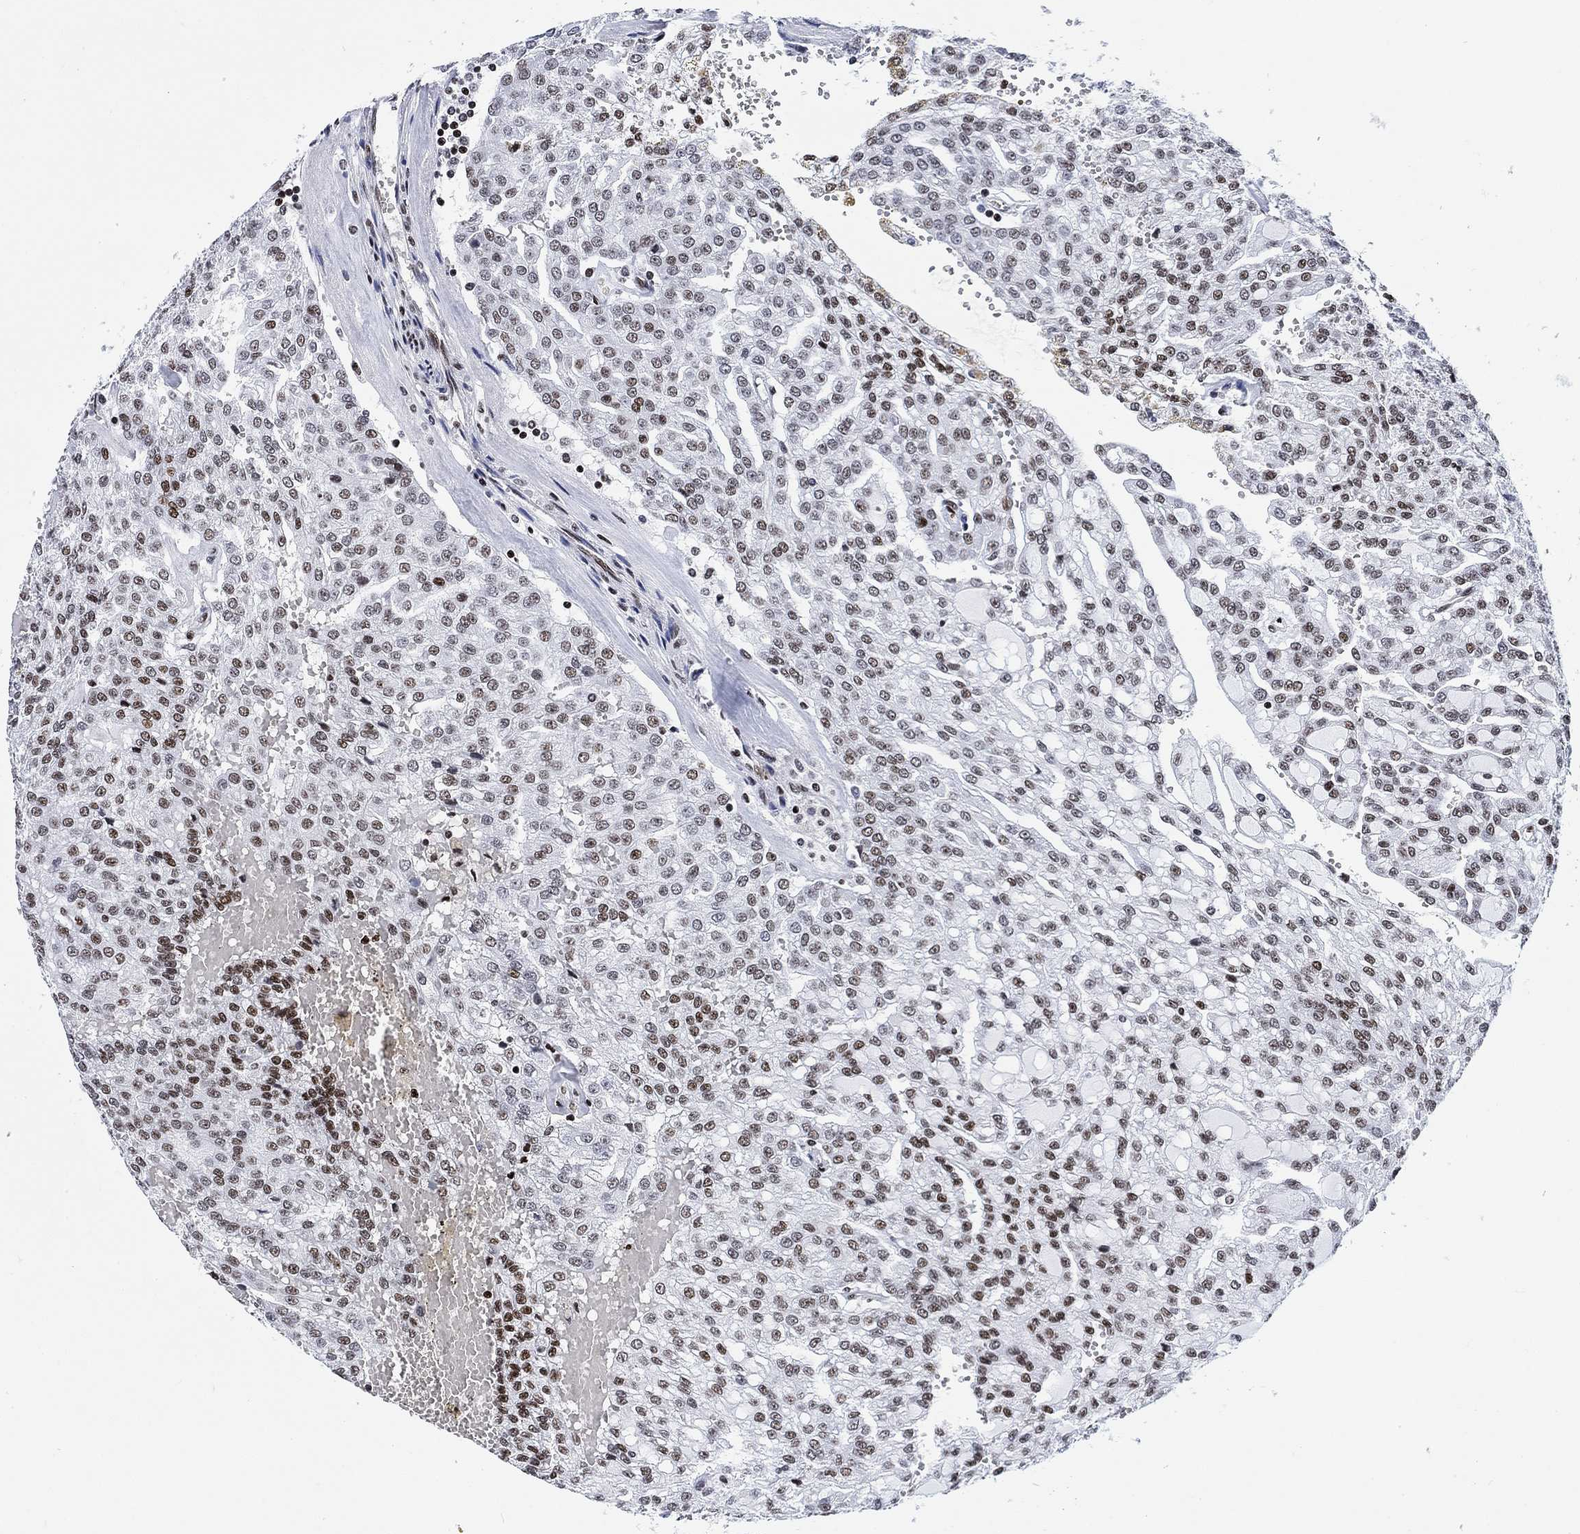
{"staining": {"intensity": "moderate", "quantity": ">75%", "location": "nuclear"}, "tissue": "renal cancer", "cell_type": "Tumor cells", "image_type": "cancer", "snomed": [{"axis": "morphology", "description": "Adenocarcinoma, NOS"}, {"axis": "topography", "description": "Kidney"}], "caption": "A high-resolution image shows IHC staining of renal cancer, which demonstrates moderate nuclear positivity in approximately >75% of tumor cells.", "gene": "H1-10", "patient": {"sex": "male", "age": 63}}